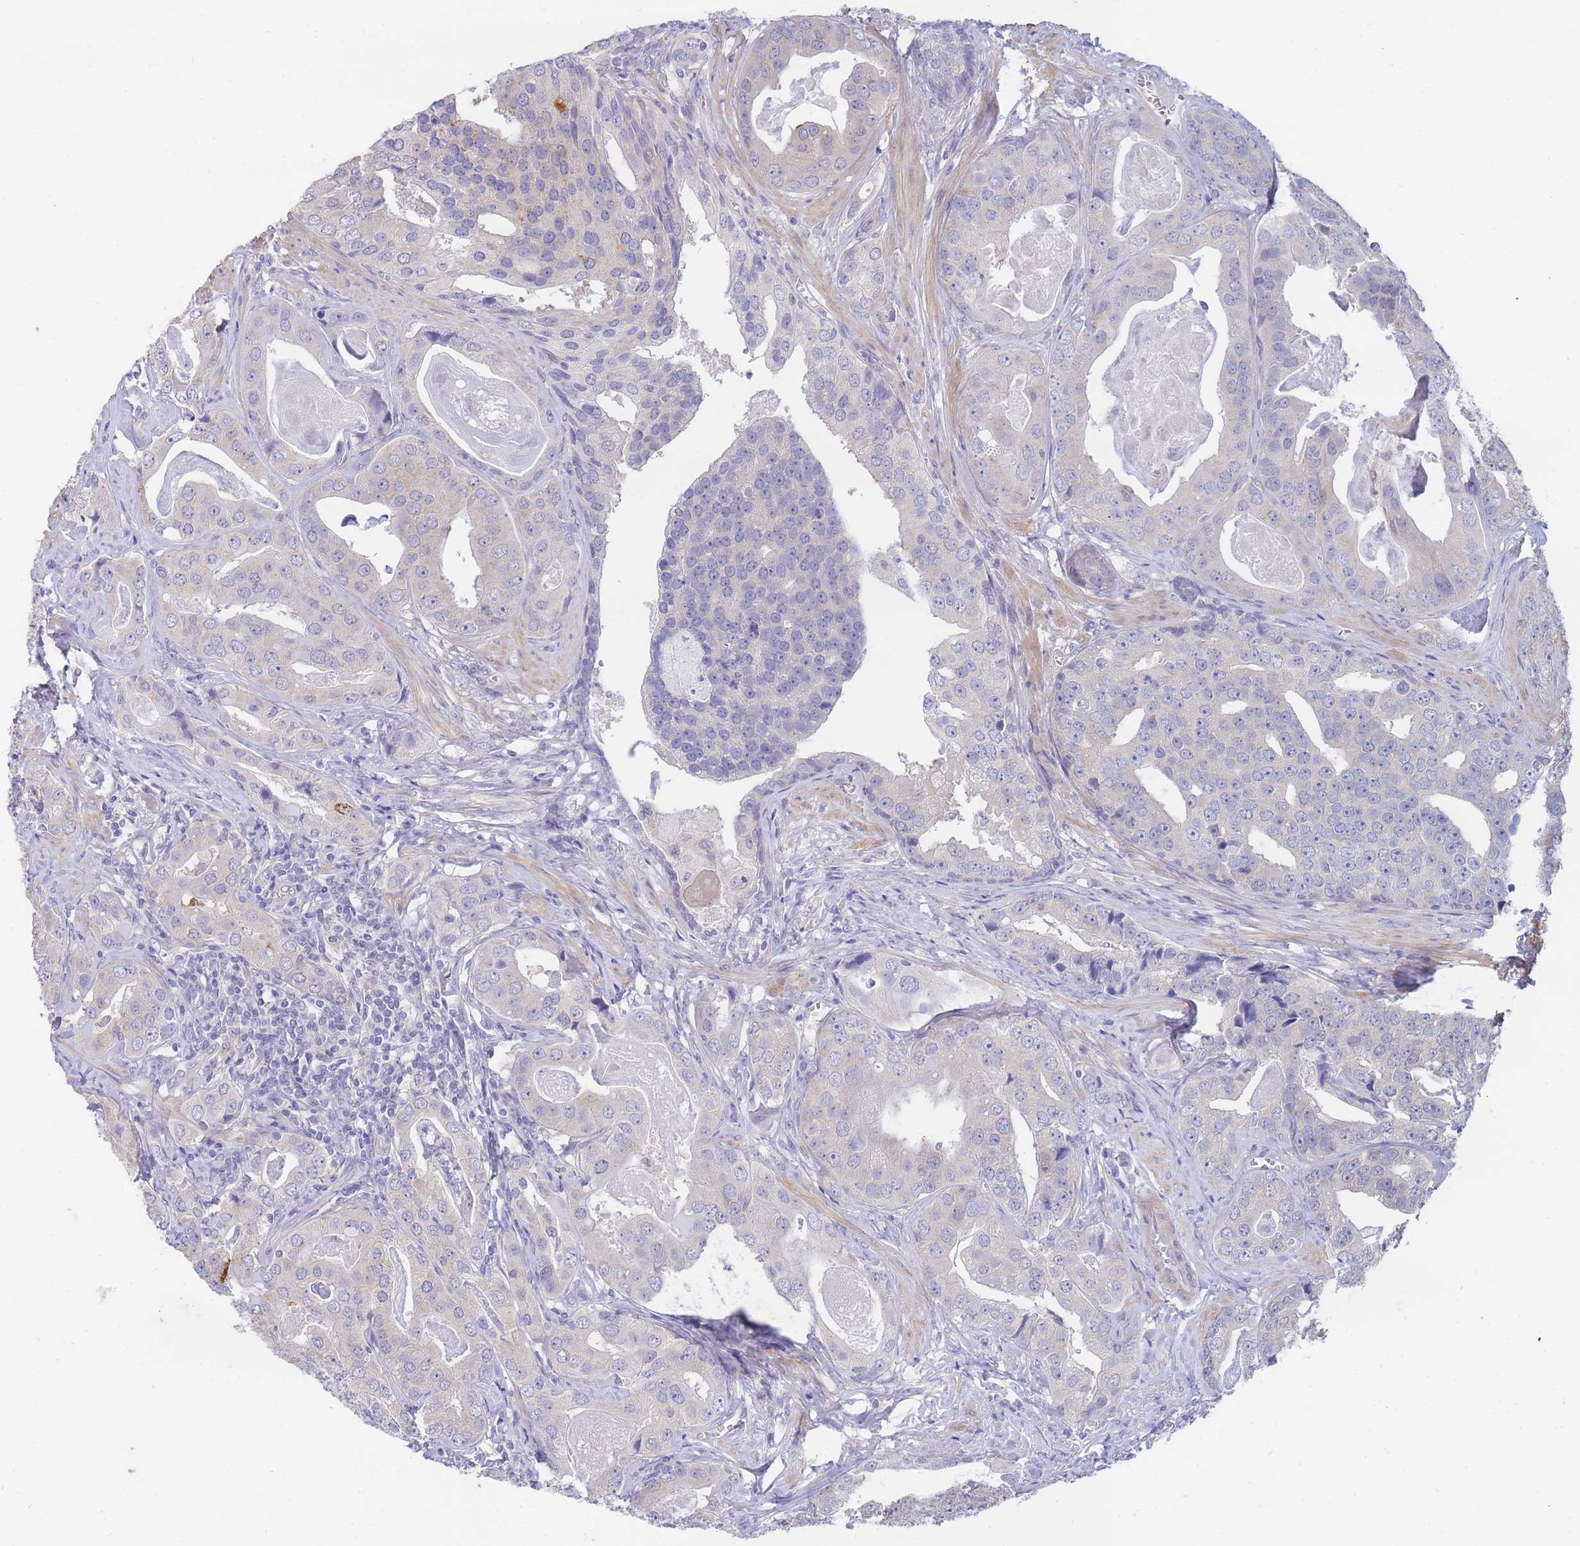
{"staining": {"intensity": "weak", "quantity": "<25%", "location": "cytoplasmic/membranous"}, "tissue": "prostate cancer", "cell_type": "Tumor cells", "image_type": "cancer", "snomed": [{"axis": "morphology", "description": "Adenocarcinoma, High grade"}, {"axis": "topography", "description": "Prostate"}], "caption": "Immunohistochemical staining of prostate adenocarcinoma (high-grade) displays no significant expression in tumor cells.", "gene": "SUGT1", "patient": {"sex": "male", "age": 71}}